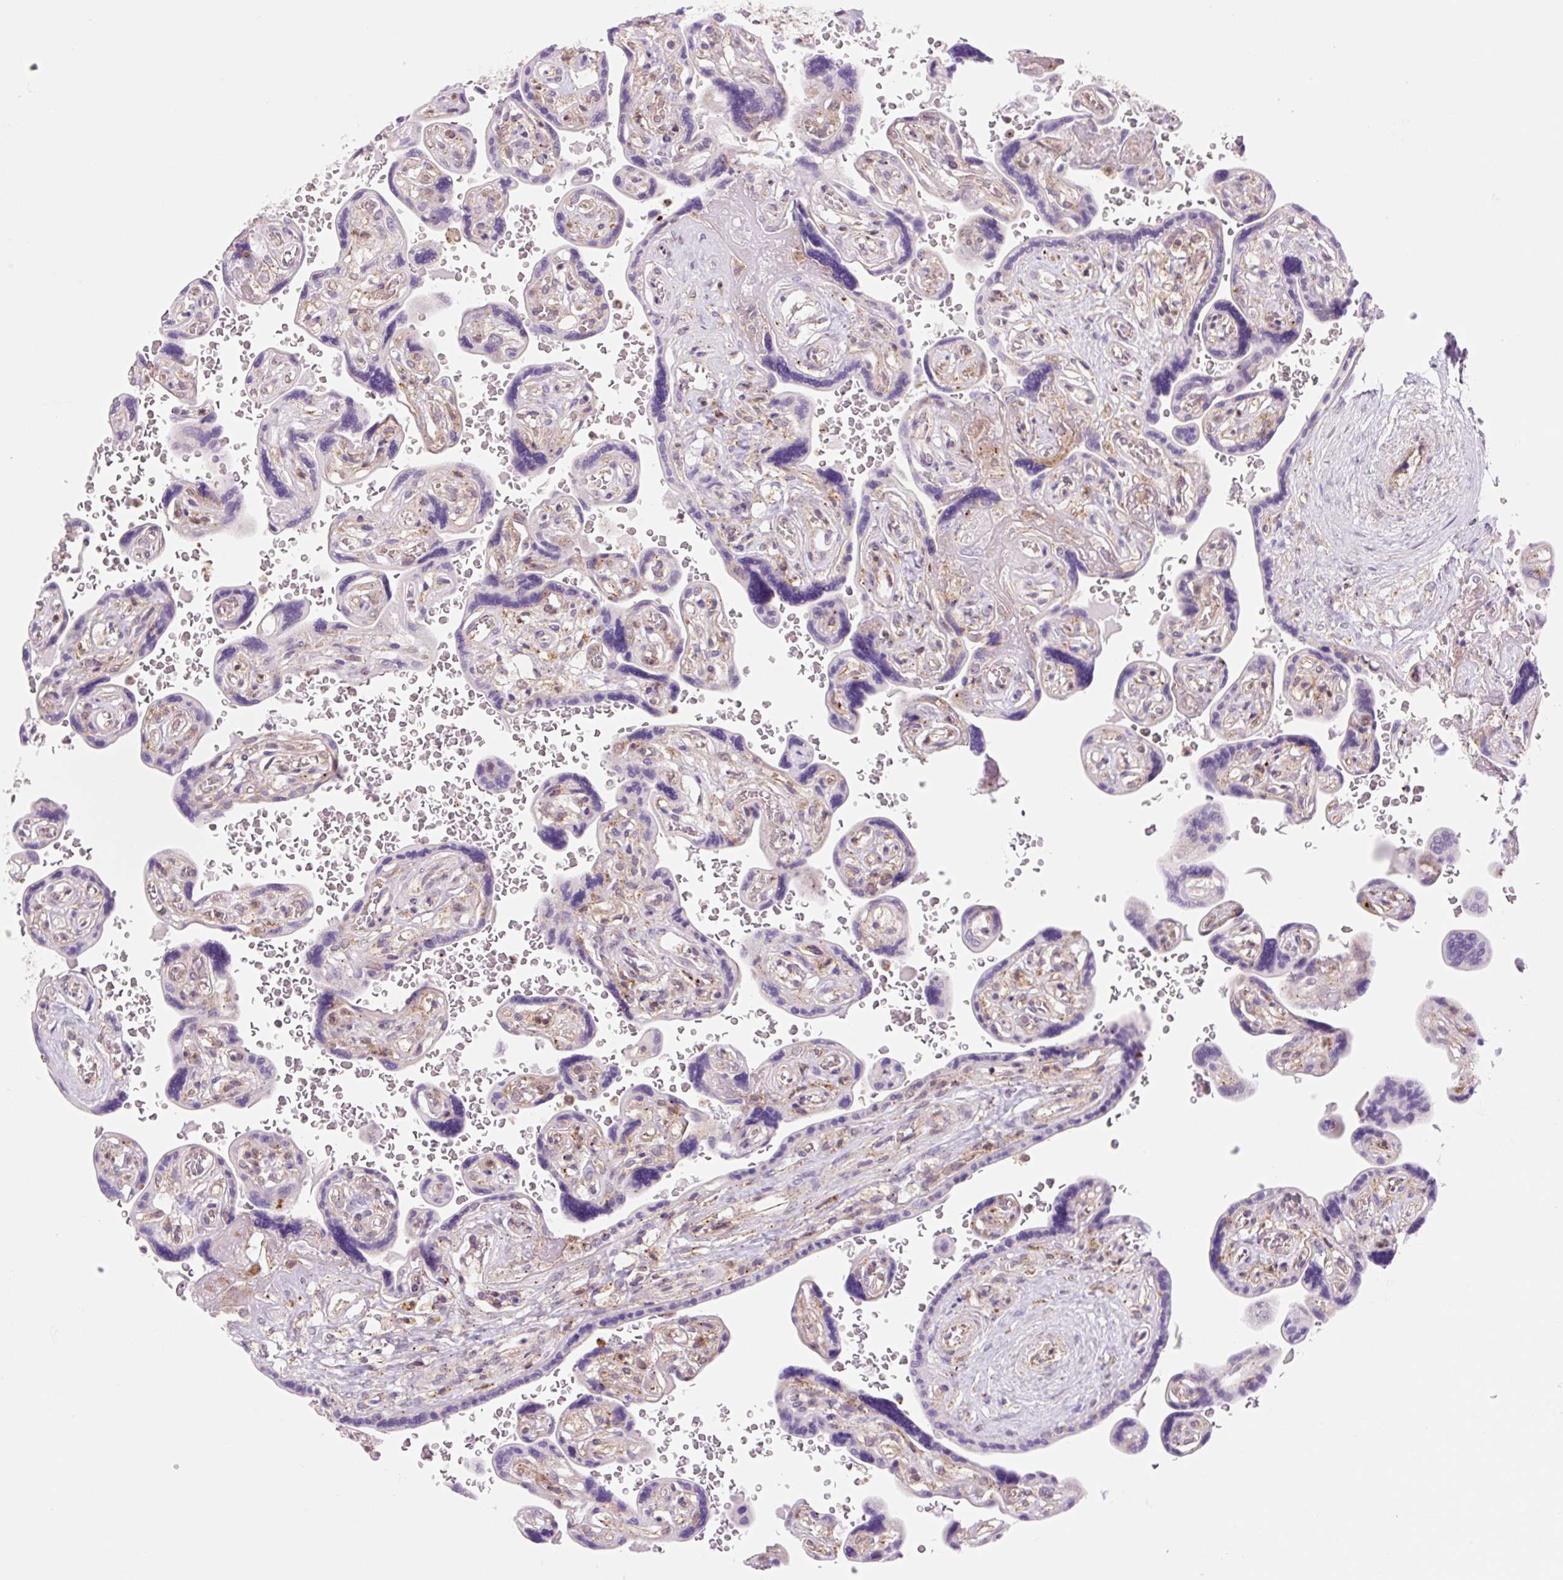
{"staining": {"intensity": "moderate", "quantity": "<25%", "location": "cytoplasmic/membranous"}, "tissue": "placenta", "cell_type": "Trophoblastic cells", "image_type": "normal", "snomed": [{"axis": "morphology", "description": "Normal tissue, NOS"}, {"axis": "topography", "description": "Placenta"}], "caption": "A high-resolution micrograph shows immunohistochemistry staining of unremarkable placenta, which demonstrates moderate cytoplasmic/membranous staining in approximately <25% of trophoblastic cells.", "gene": "VPS4A", "patient": {"sex": "female", "age": 32}}